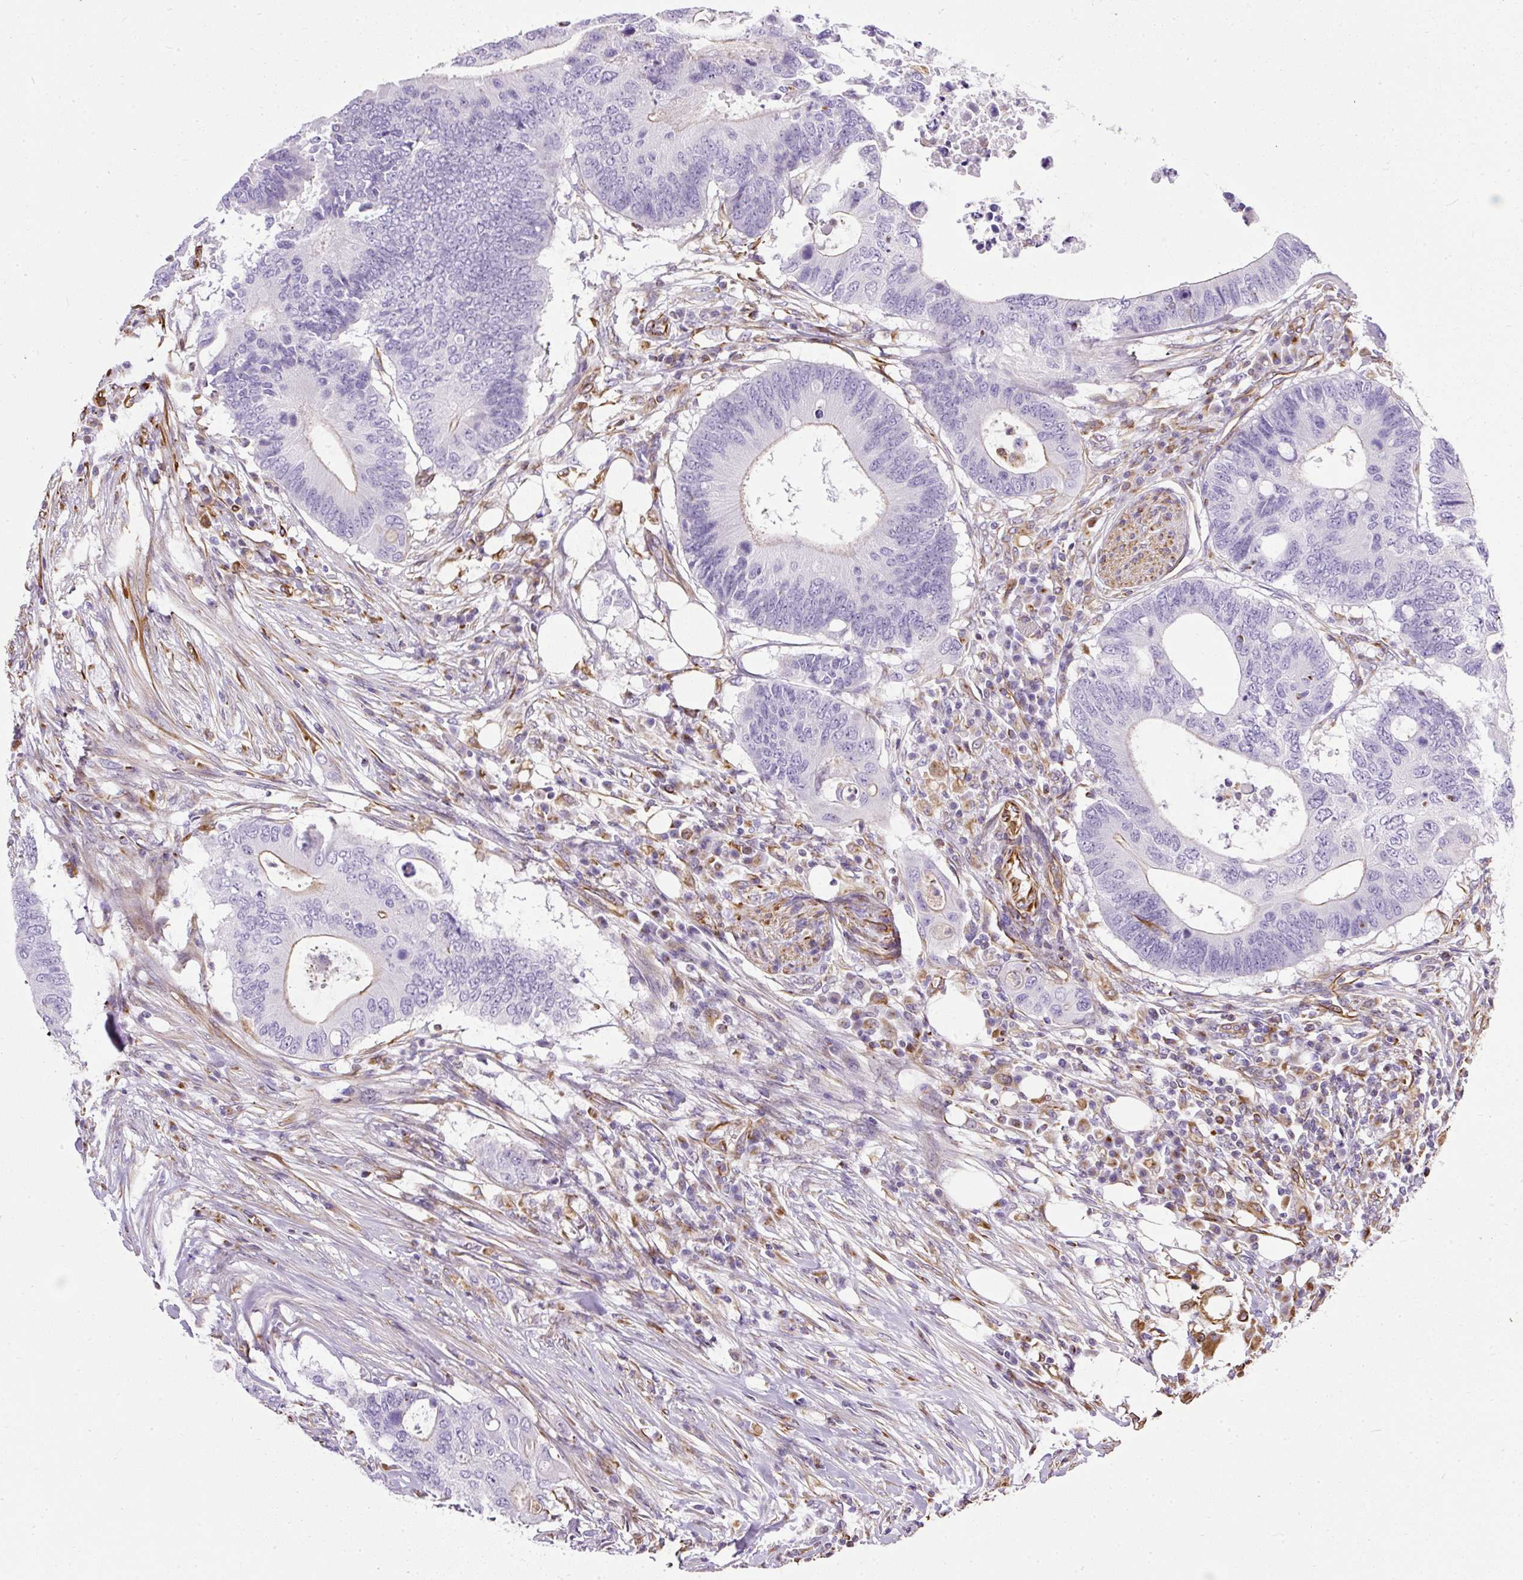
{"staining": {"intensity": "negative", "quantity": "none", "location": "none"}, "tissue": "colorectal cancer", "cell_type": "Tumor cells", "image_type": "cancer", "snomed": [{"axis": "morphology", "description": "Adenocarcinoma, NOS"}, {"axis": "topography", "description": "Colon"}], "caption": "Histopathology image shows no protein staining in tumor cells of colorectal adenocarcinoma tissue.", "gene": "PLS1", "patient": {"sex": "male", "age": 71}}